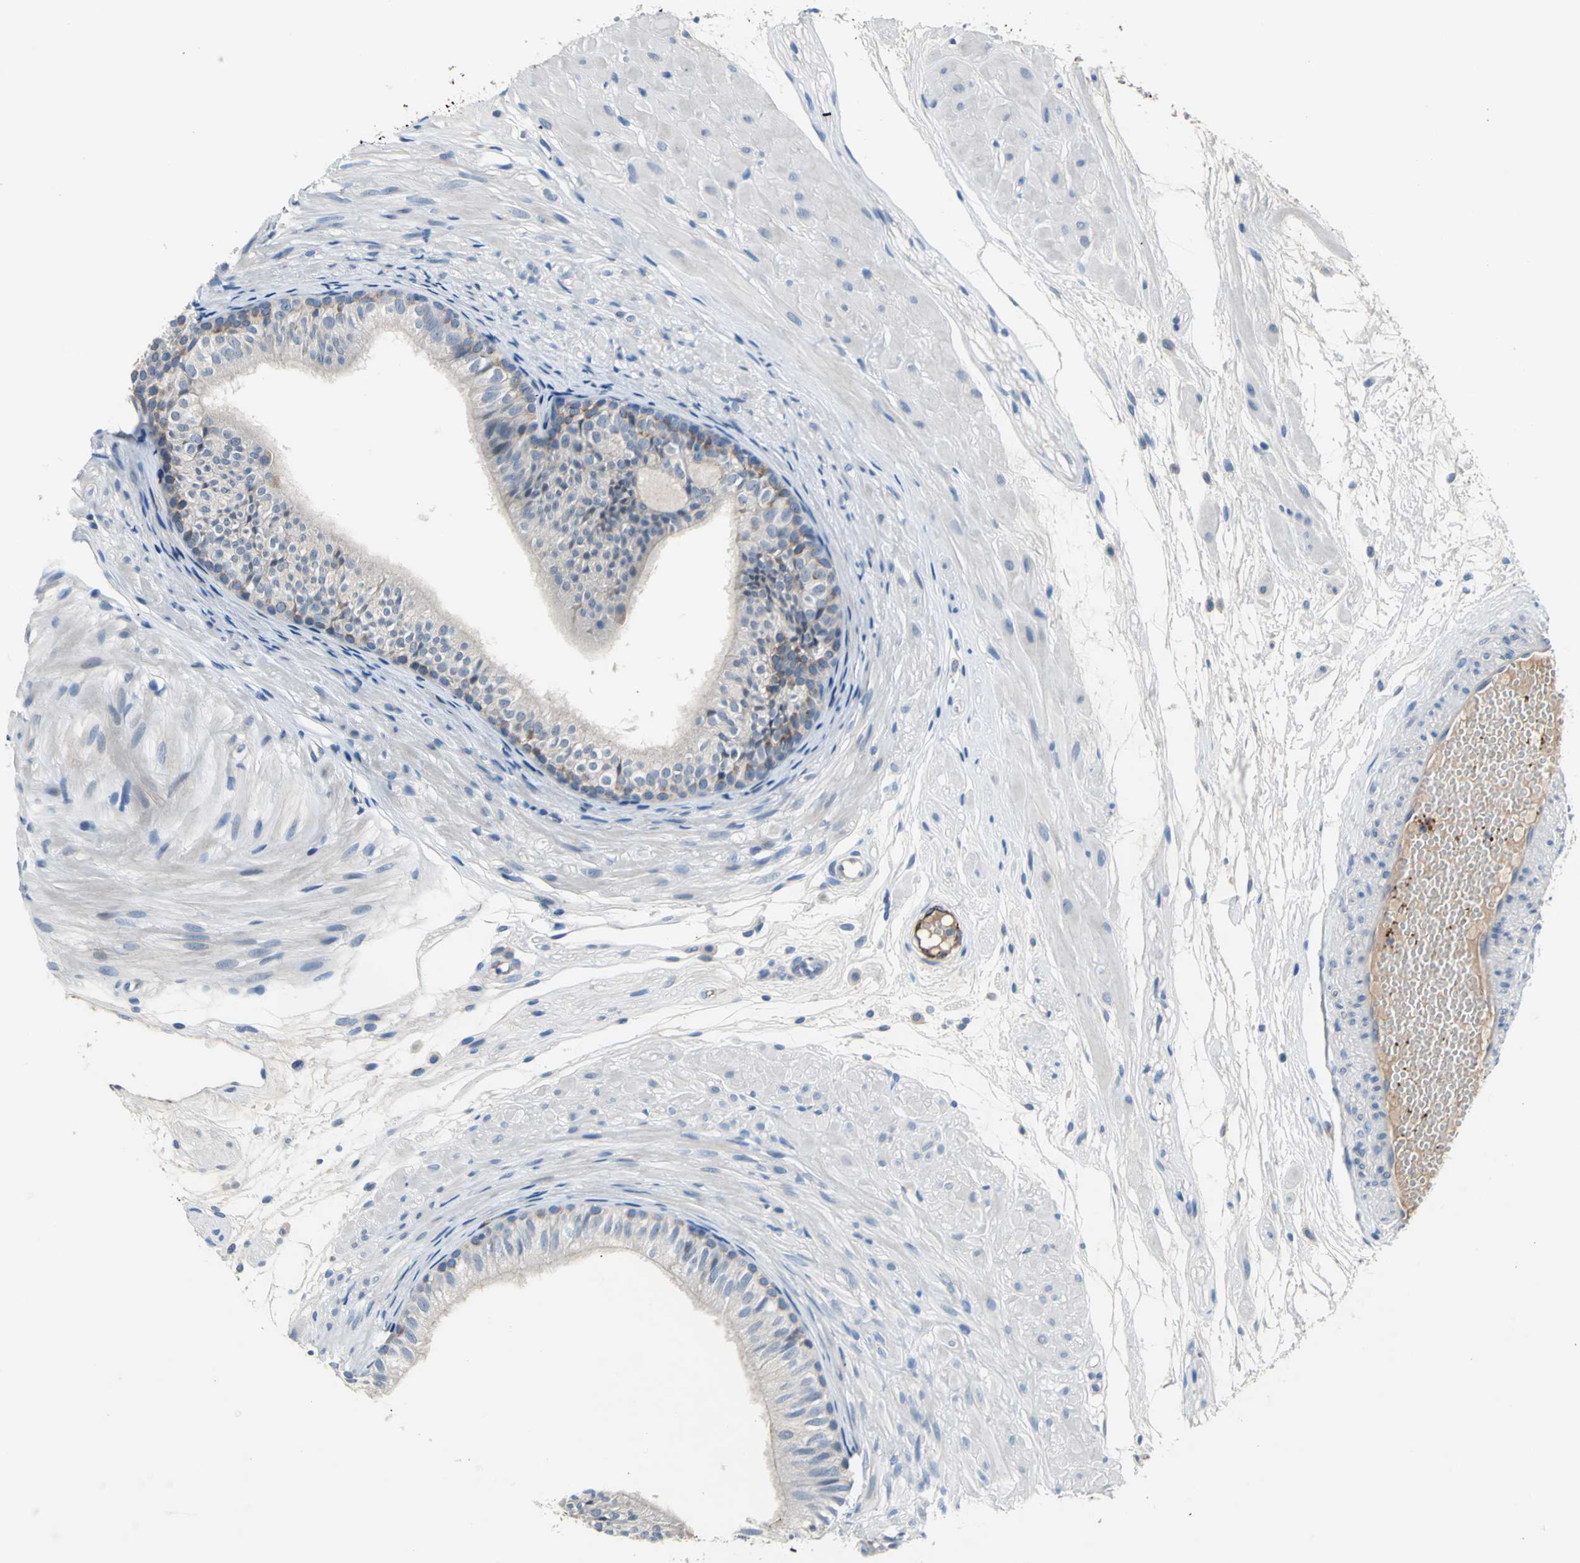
{"staining": {"intensity": "moderate", "quantity": "25%-75%", "location": "cytoplasmic/membranous"}, "tissue": "epididymis", "cell_type": "Glandular cells", "image_type": "normal", "snomed": [{"axis": "morphology", "description": "Normal tissue, NOS"}, {"axis": "morphology", "description": "Atrophy, NOS"}, {"axis": "topography", "description": "Testis"}, {"axis": "topography", "description": "Epididymis"}], "caption": "Unremarkable epididymis displays moderate cytoplasmic/membranous expression in approximately 25%-75% of glandular cells (DAB IHC with brightfield microscopy, high magnification)..", "gene": "SELP", "patient": {"sex": "male", "age": 18}}